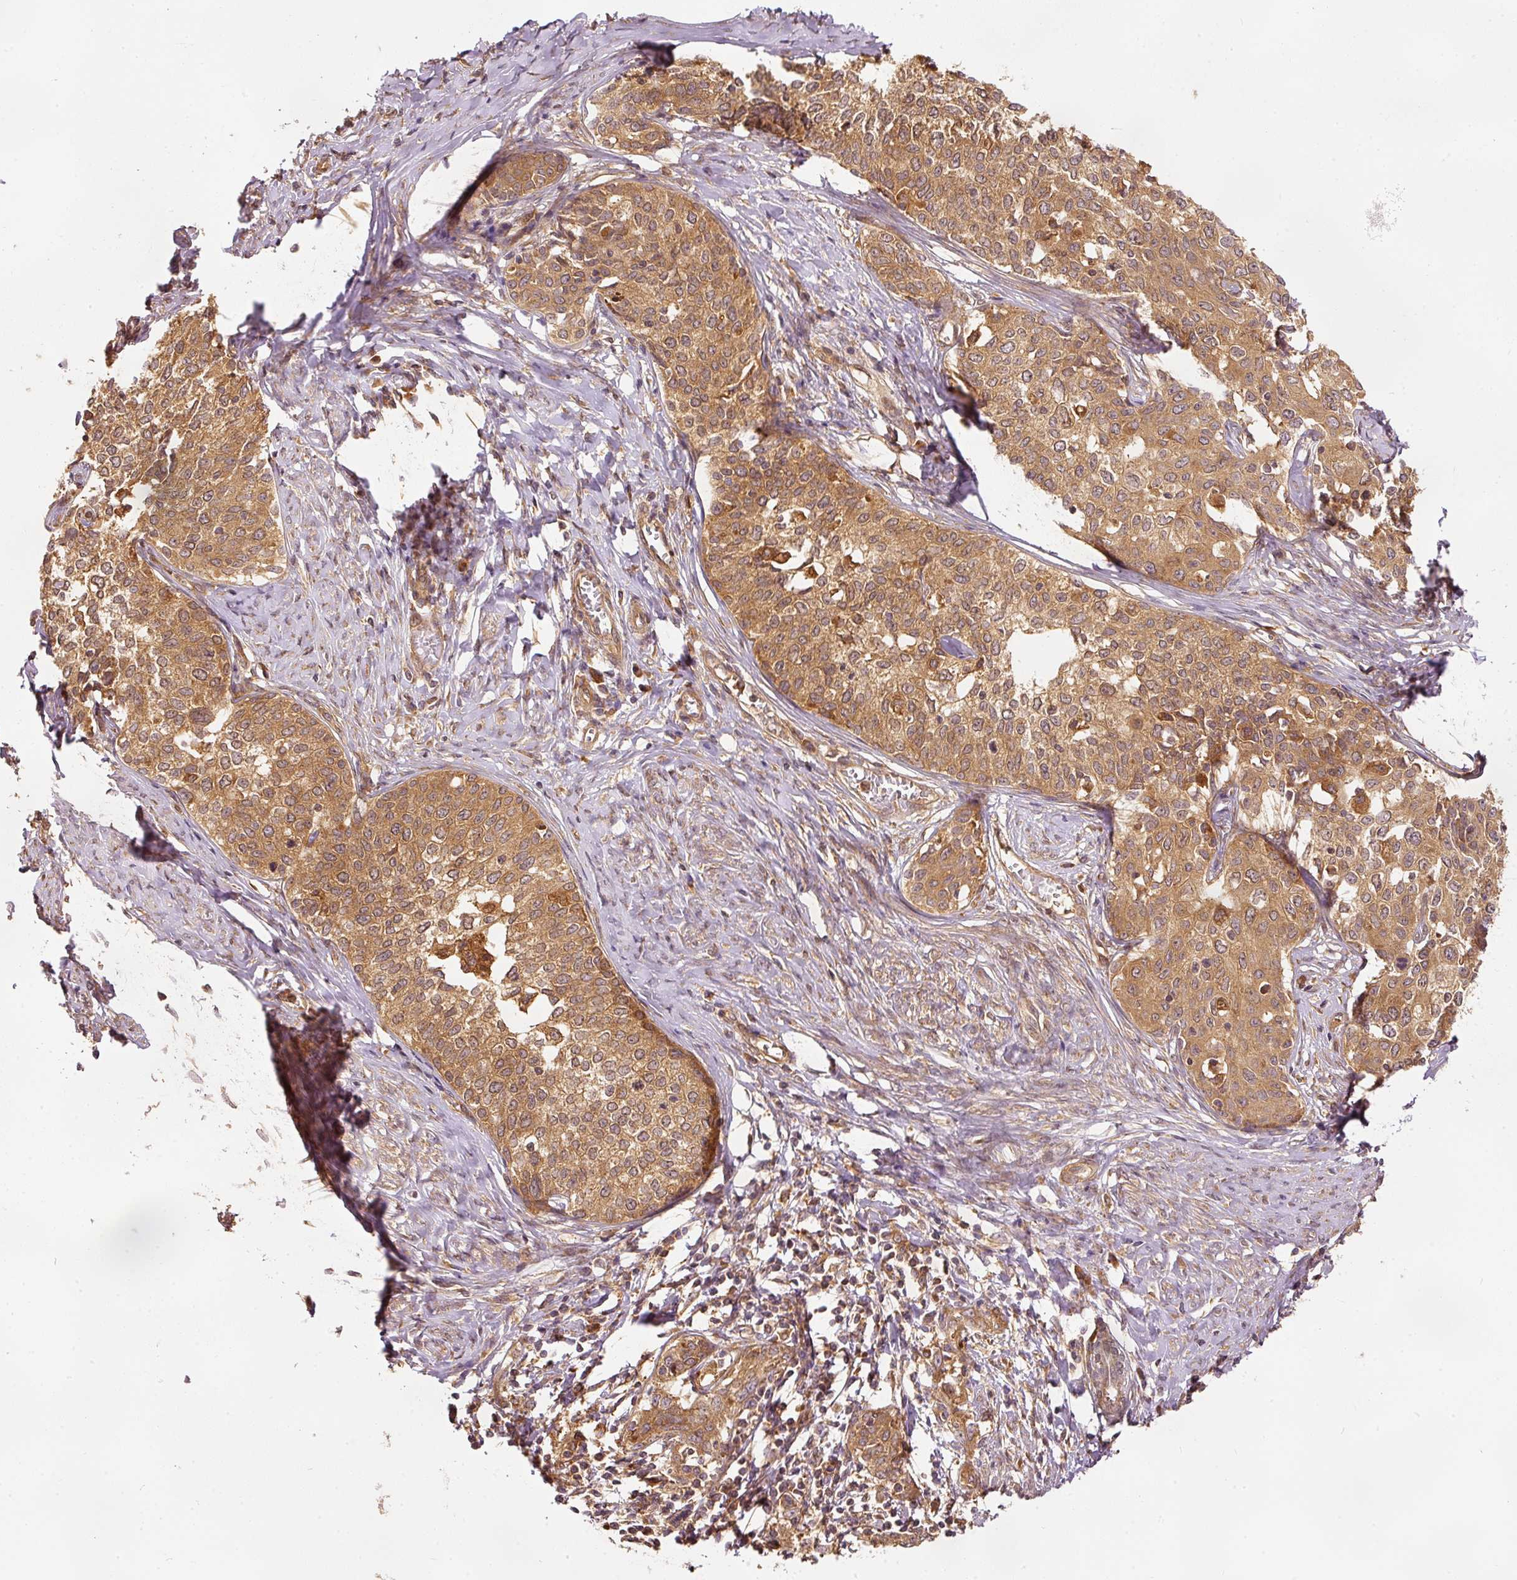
{"staining": {"intensity": "moderate", "quantity": ">75%", "location": "cytoplasmic/membranous"}, "tissue": "cervical cancer", "cell_type": "Tumor cells", "image_type": "cancer", "snomed": [{"axis": "morphology", "description": "Squamous cell carcinoma, NOS"}, {"axis": "morphology", "description": "Adenocarcinoma, NOS"}, {"axis": "topography", "description": "Cervix"}], "caption": "Human cervical cancer stained with a protein marker demonstrates moderate staining in tumor cells.", "gene": "EIF3B", "patient": {"sex": "female", "age": 52}}